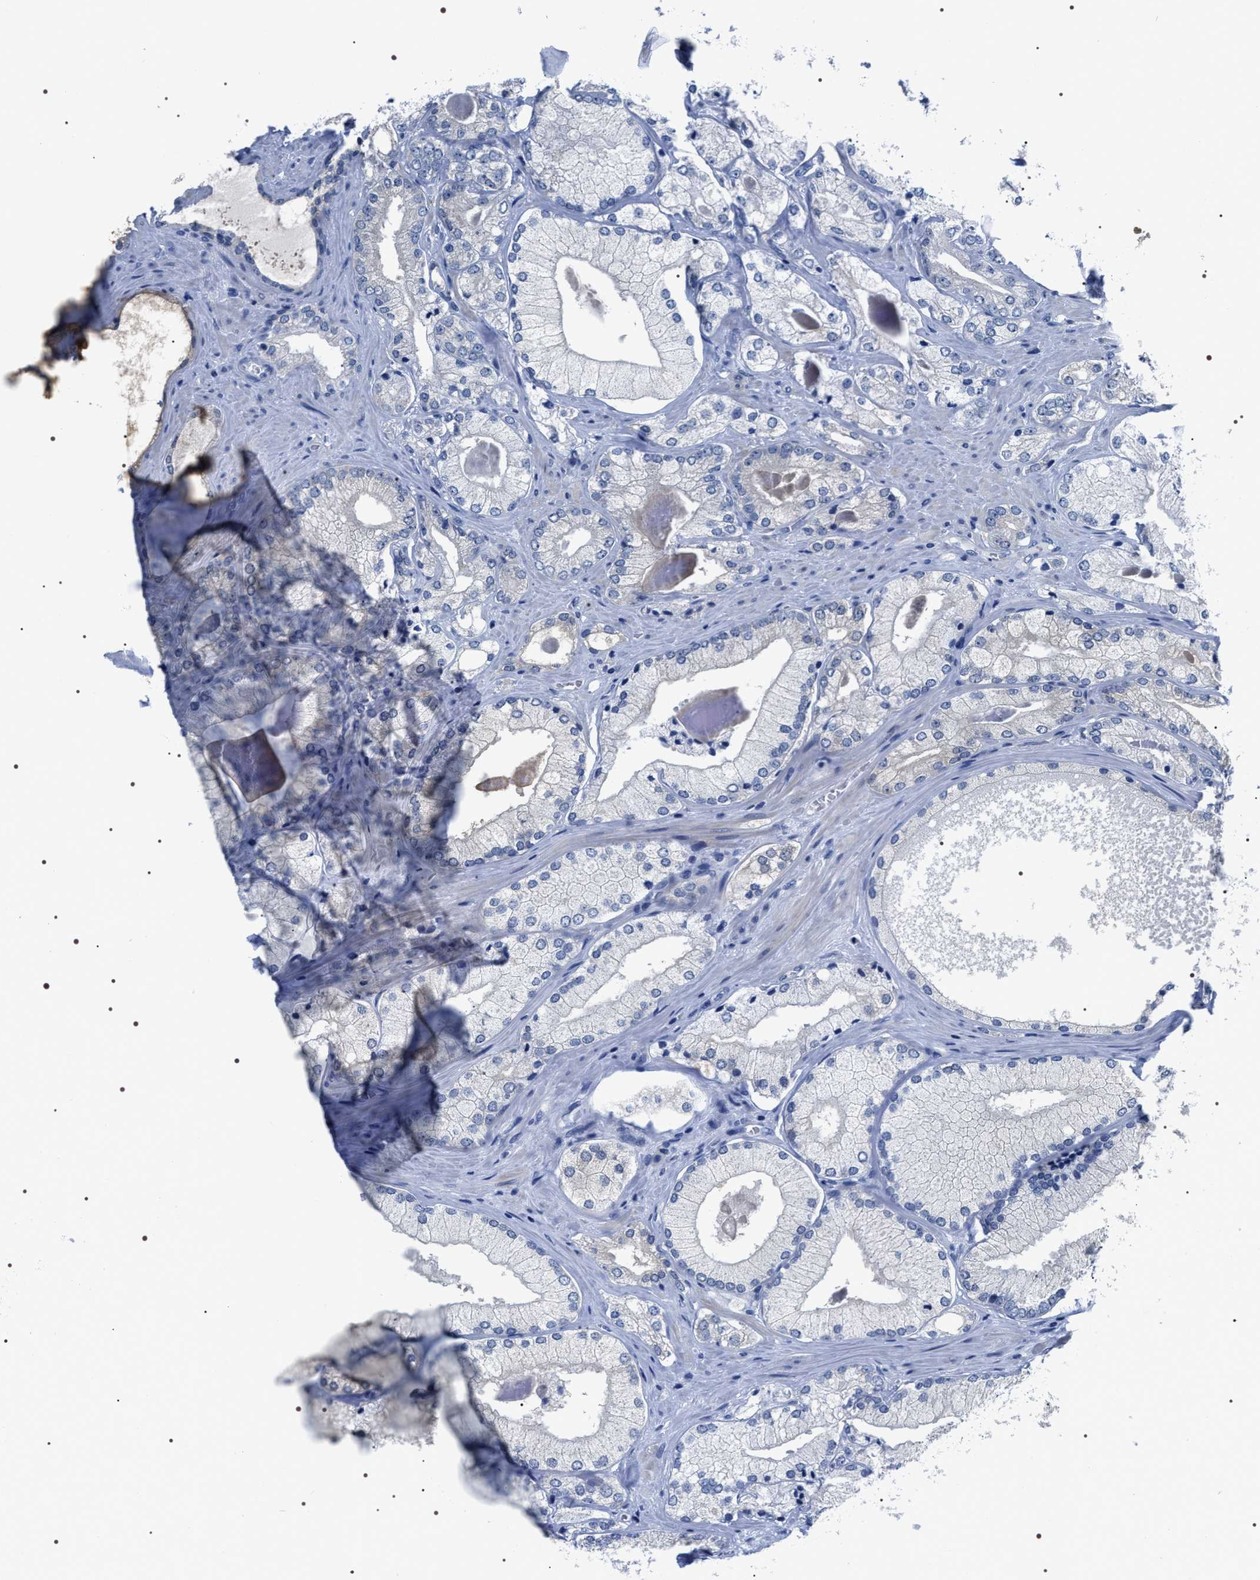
{"staining": {"intensity": "negative", "quantity": "none", "location": "none"}, "tissue": "prostate cancer", "cell_type": "Tumor cells", "image_type": "cancer", "snomed": [{"axis": "morphology", "description": "Adenocarcinoma, Low grade"}, {"axis": "topography", "description": "Prostate"}], "caption": "Image shows no protein expression in tumor cells of prostate cancer tissue. (IHC, brightfield microscopy, high magnification).", "gene": "ADH4", "patient": {"sex": "male", "age": 65}}